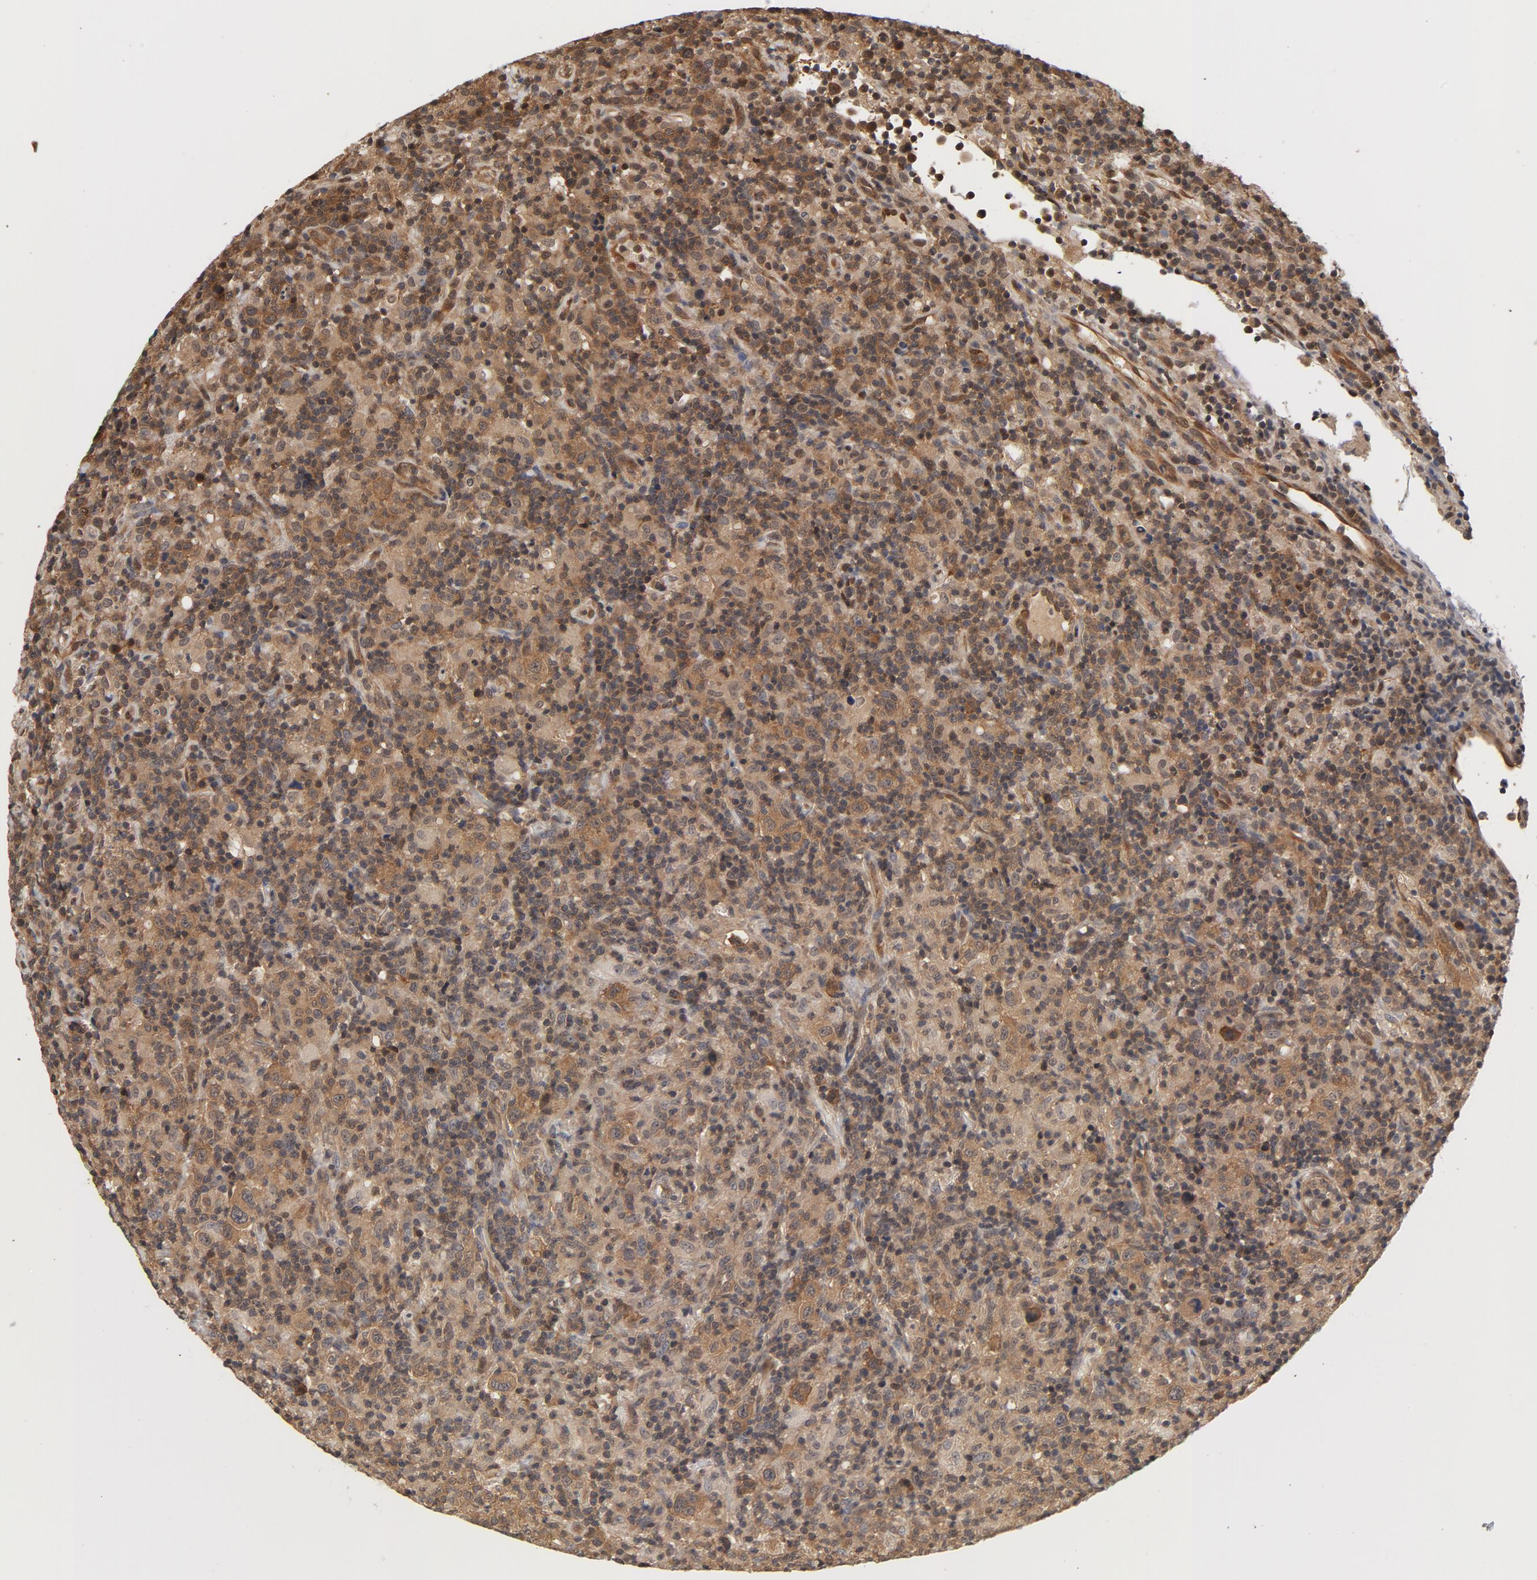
{"staining": {"intensity": "moderate", "quantity": "25%-75%", "location": "cytoplasmic/membranous,nuclear"}, "tissue": "lymphoma", "cell_type": "Tumor cells", "image_type": "cancer", "snomed": [{"axis": "morphology", "description": "Hodgkin's disease, NOS"}, {"axis": "topography", "description": "Lymph node"}], "caption": "Immunohistochemical staining of human Hodgkin's disease displays medium levels of moderate cytoplasmic/membranous and nuclear positivity in approximately 25%-75% of tumor cells.", "gene": "CDC37", "patient": {"sex": "male", "age": 65}}